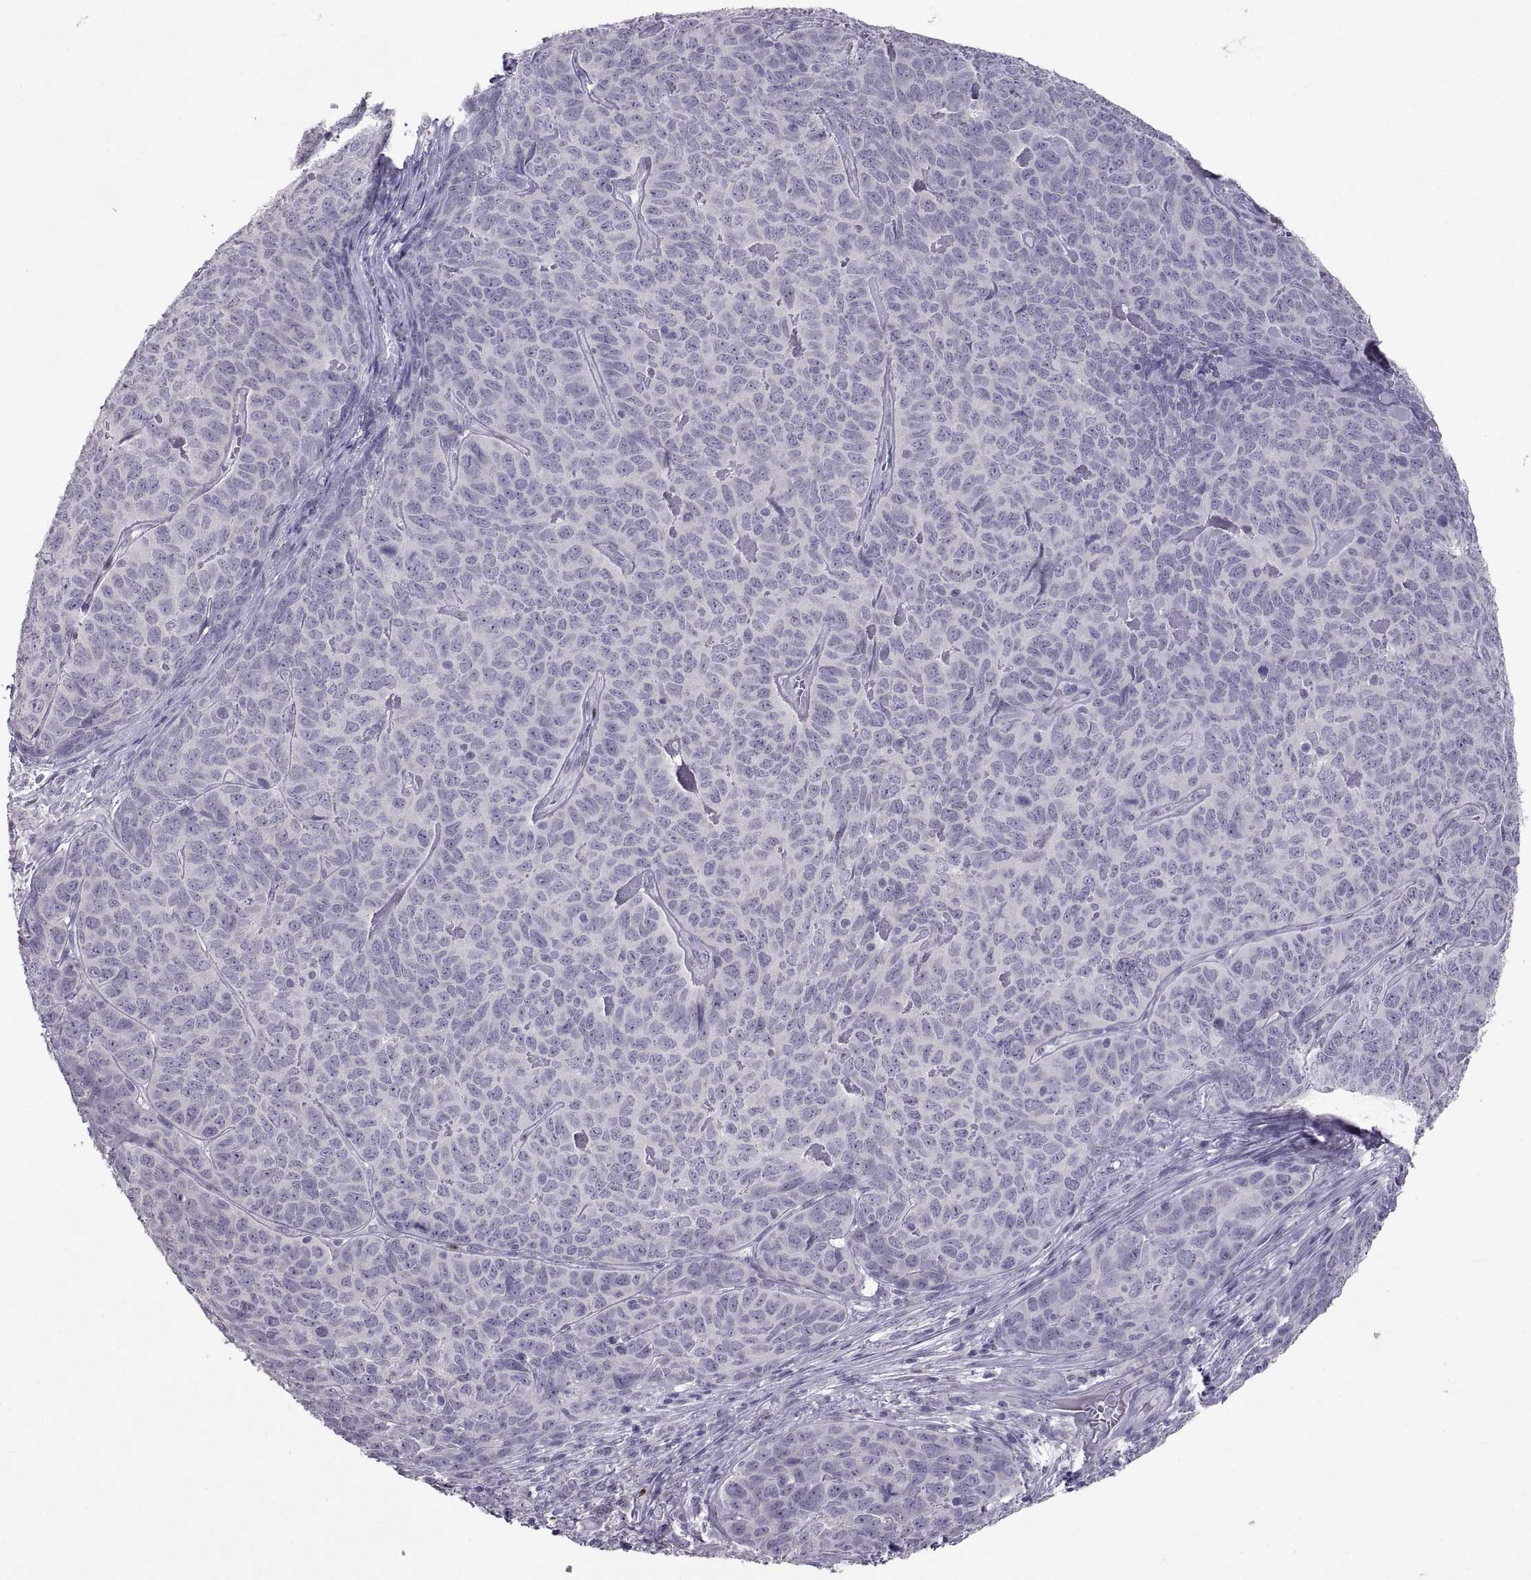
{"staining": {"intensity": "negative", "quantity": "none", "location": "none"}, "tissue": "skin cancer", "cell_type": "Tumor cells", "image_type": "cancer", "snomed": [{"axis": "morphology", "description": "Squamous cell carcinoma, NOS"}, {"axis": "topography", "description": "Skin"}, {"axis": "topography", "description": "Anal"}], "caption": "Tumor cells show no significant protein expression in skin squamous cell carcinoma.", "gene": "SOX21", "patient": {"sex": "female", "age": 51}}